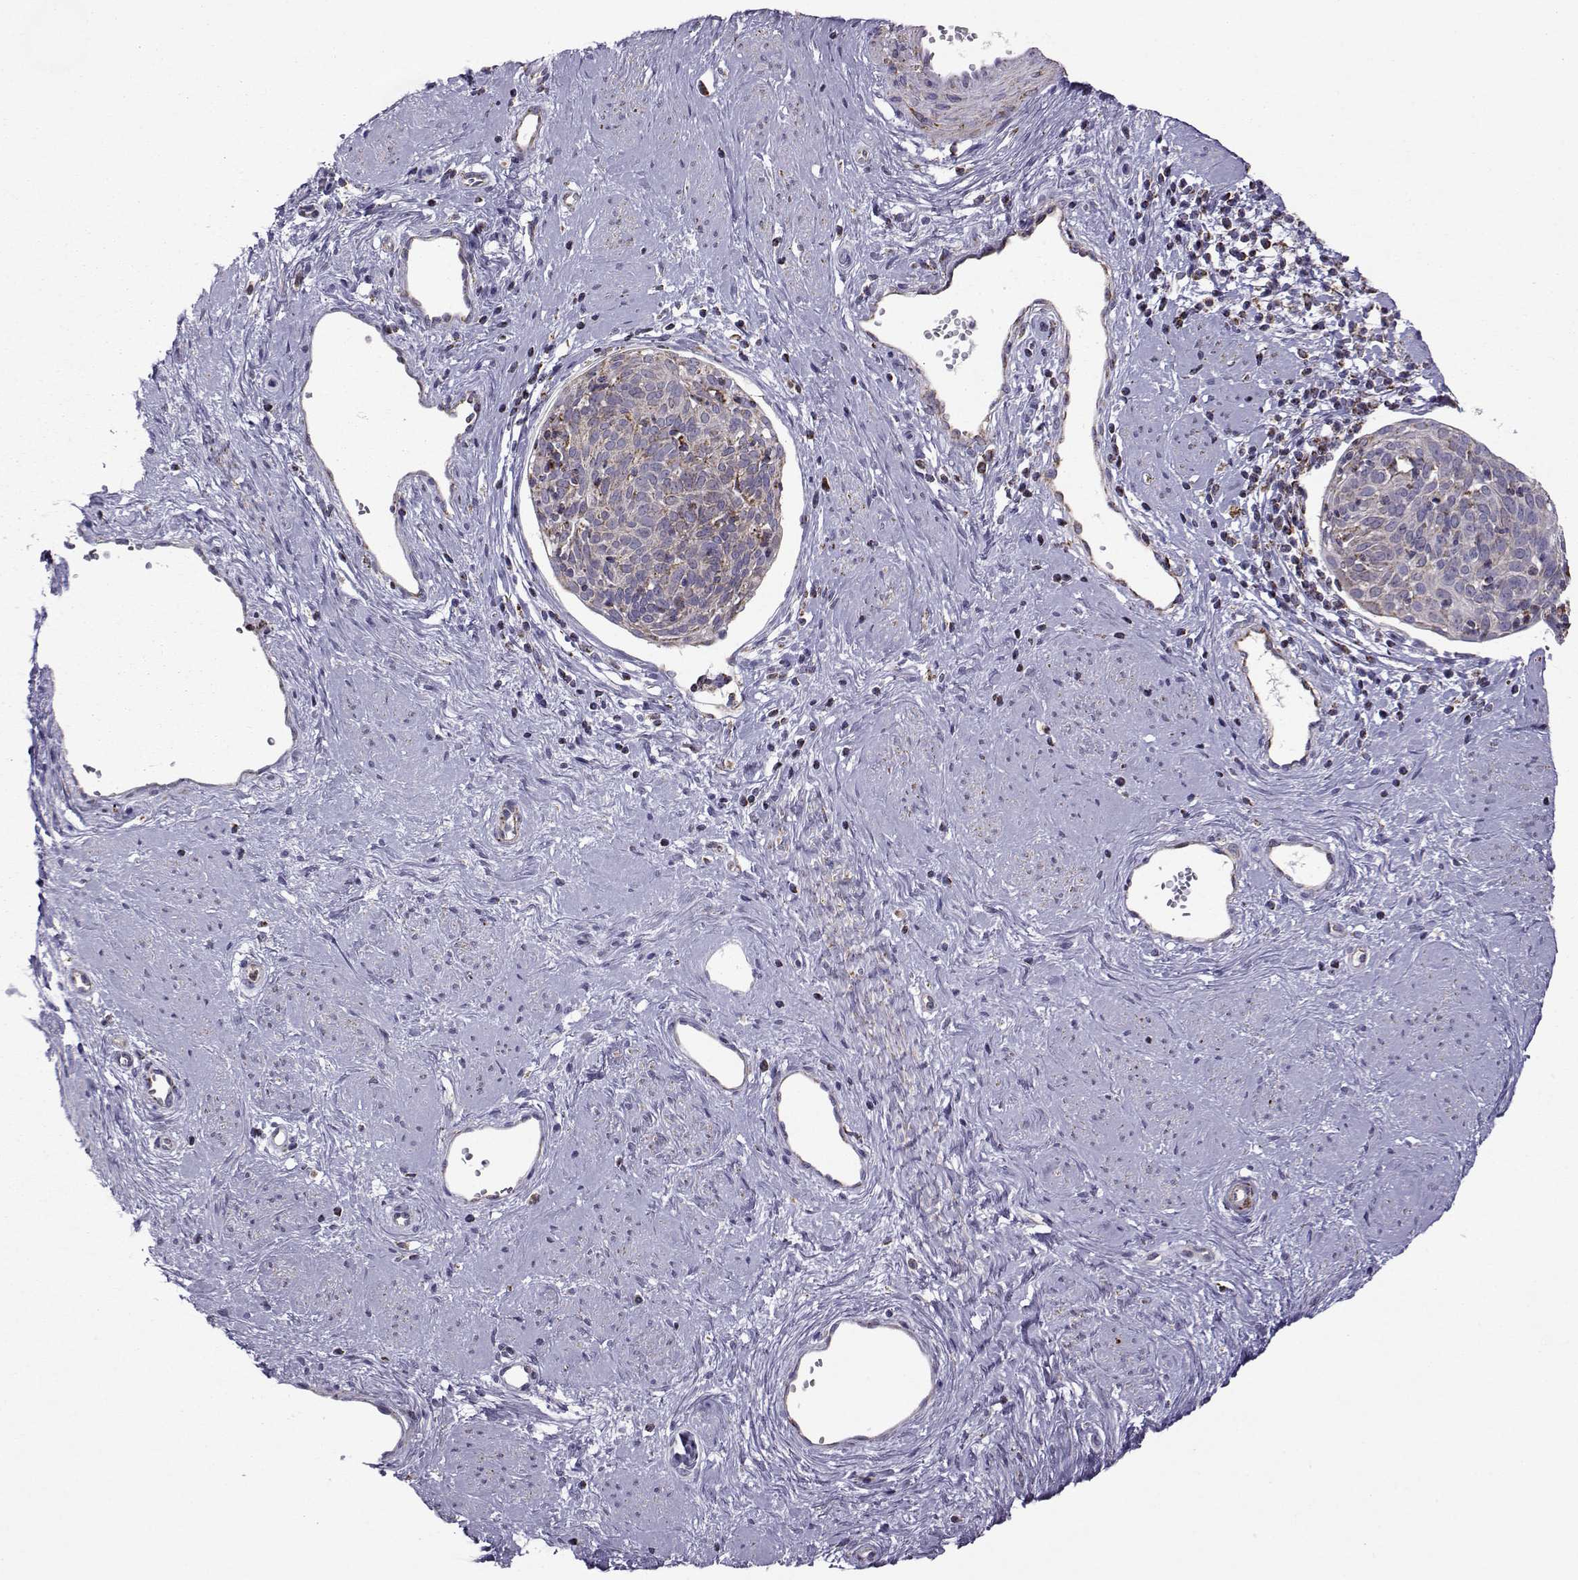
{"staining": {"intensity": "moderate", "quantity": "<25%", "location": "cytoplasmic/membranous"}, "tissue": "cervical cancer", "cell_type": "Tumor cells", "image_type": "cancer", "snomed": [{"axis": "morphology", "description": "Squamous cell carcinoma, NOS"}, {"axis": "topography", "description": "Cervix"}], "caption": "Cervical cancer was stained to show a protein in brown. There is low levels of moderate cytoplasmic/membranous expression in about <25% of tumor cells.", "gene": "NECAB3", "patient": {"sex": "female", "age": 39}}